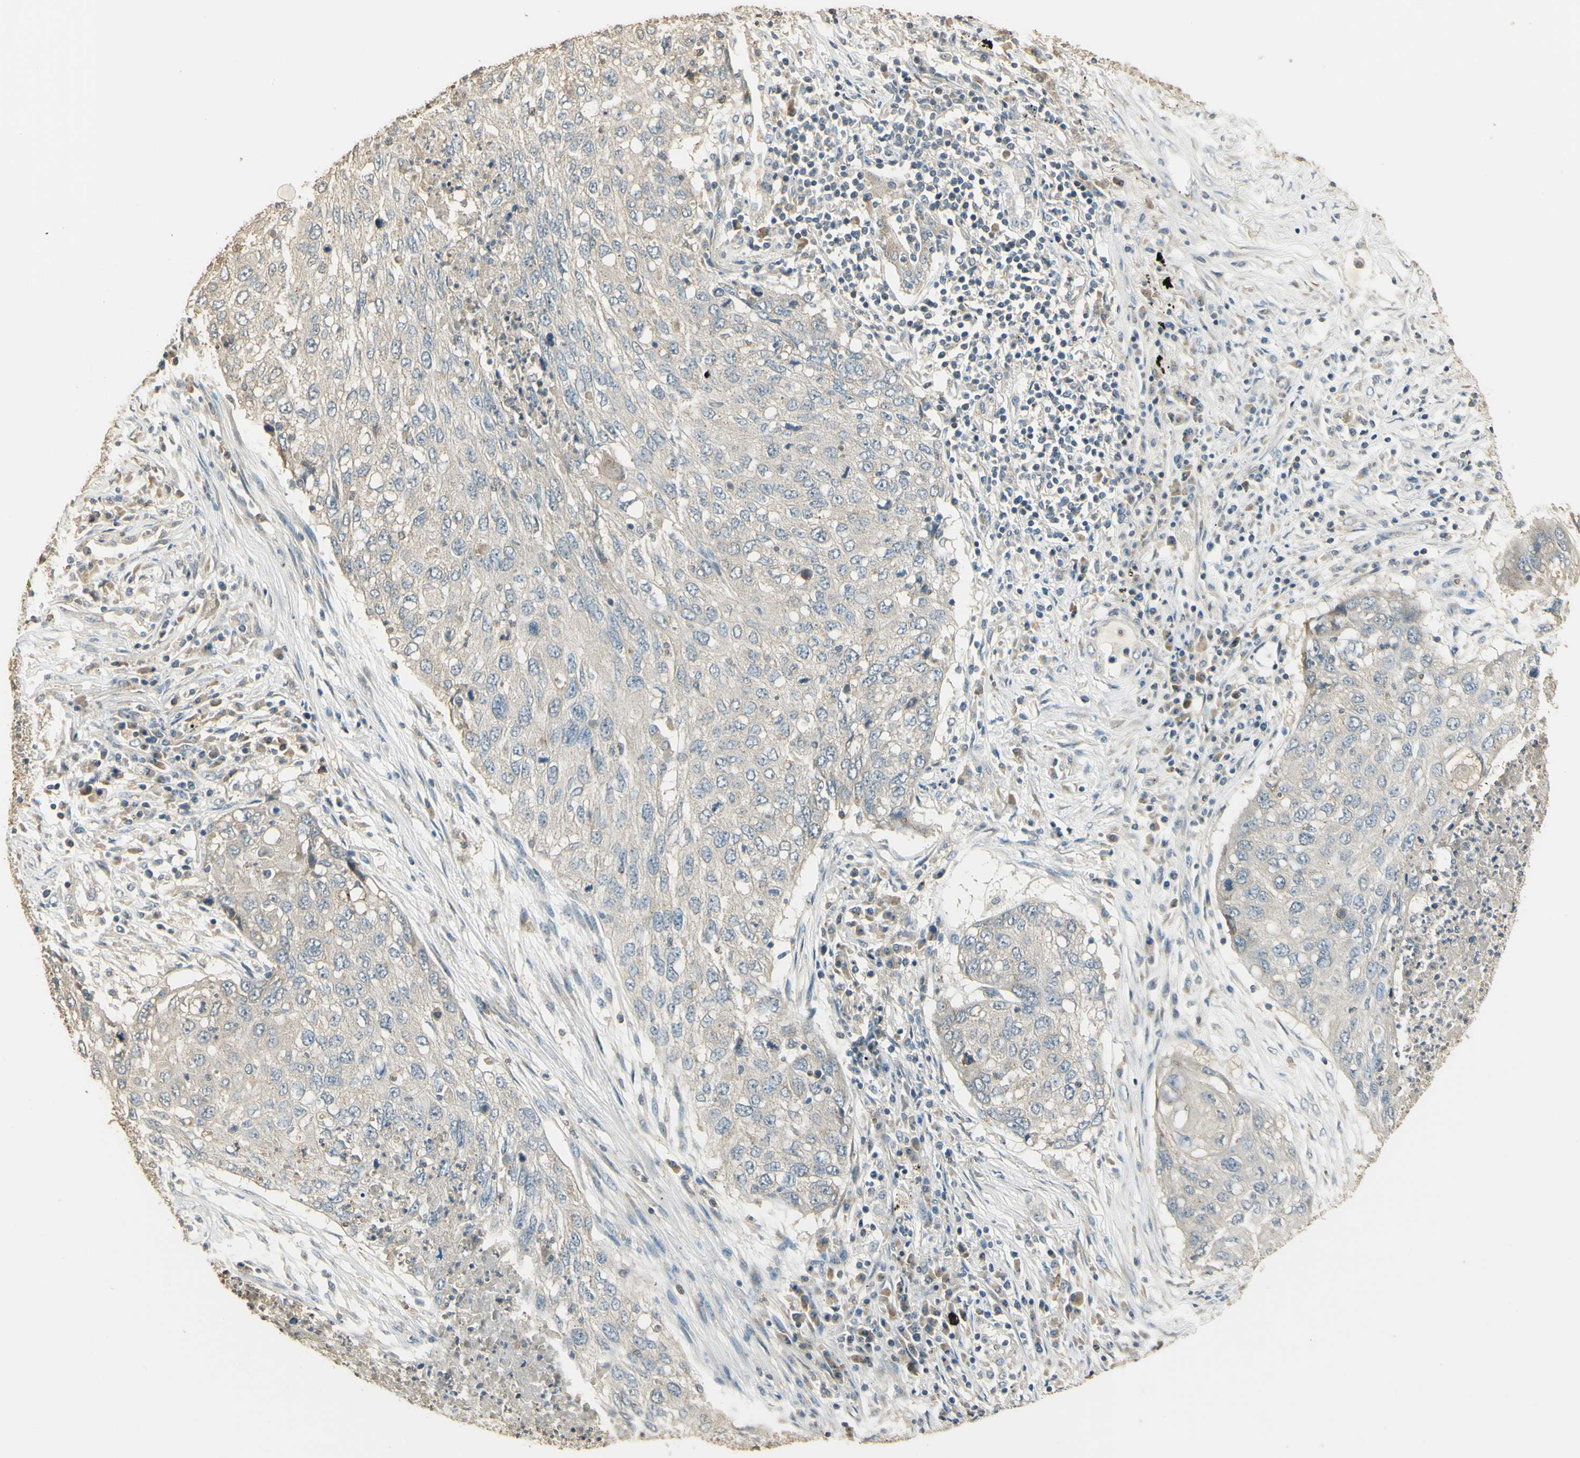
{"staining": {"intensity": "weak", "quantity": "25%-75%", "location": "cytoplasmic/membranous"}, "tissue": "lung cancer", "cell_type": "Tumor cells", "image_type": "cancer", "snomed": [{"axis": "morphology", "description": "Squamous cell carcinoma, NOS"}, {"axis": "topography", "description": "Lung"}], "caption": "Immunohistochemistry (IHC) (DAB) staining of human squamous cell carcinoma (lung) shows weak cytoplasmic/membranous protein staining in approximately 25%-75% of tumor cells.", "gene": "UXS1", "patient": {"sex": "female", "age": 63}}